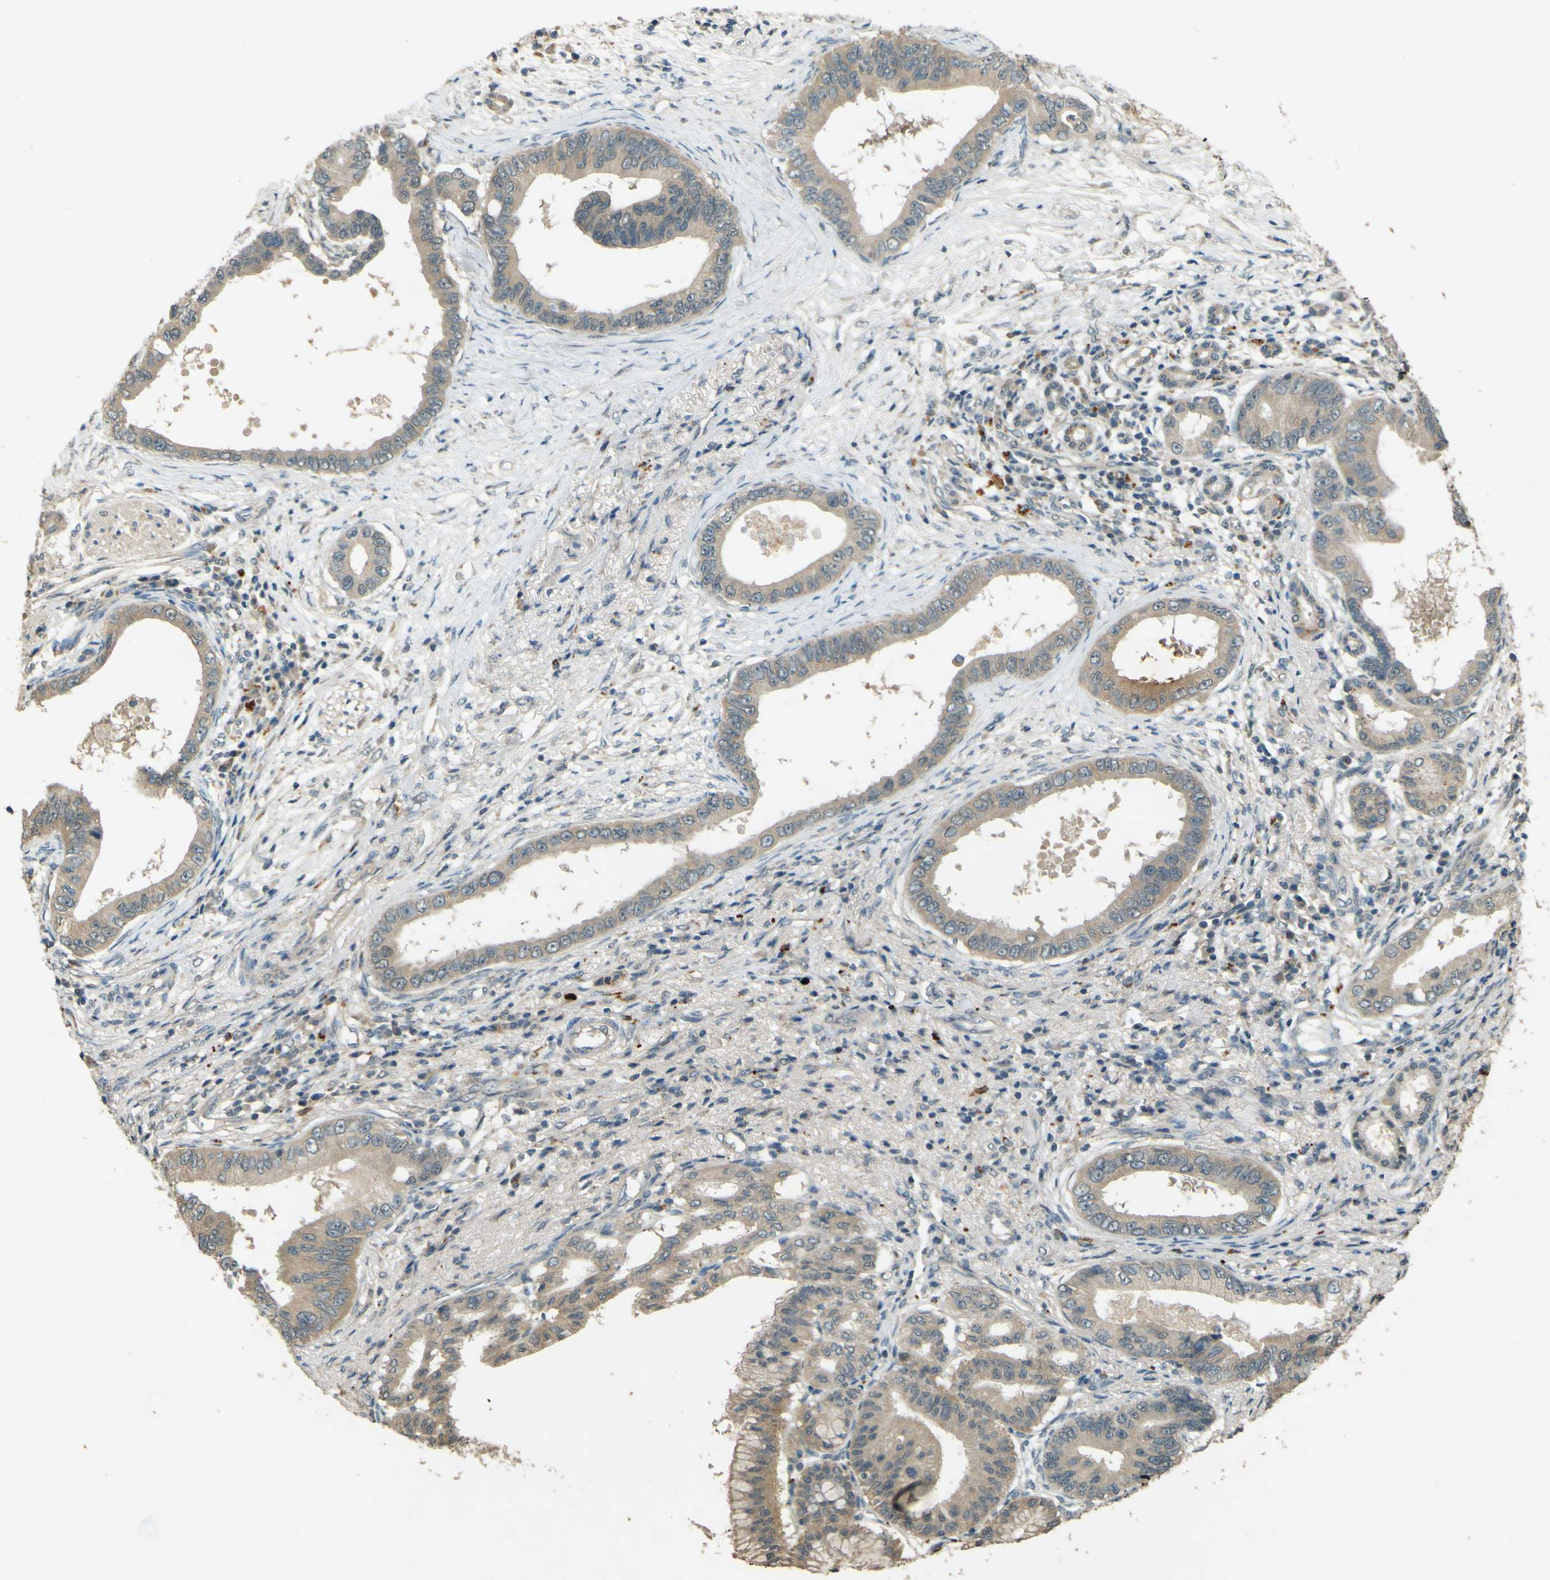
{"staining": {"intensity": "weak", "quantity": ">75%", "location": "cytoplasmic/membranous"}, "tissue": "pancreatic cancer", "cell_type": "Tumor cells", "image_type": "cancer", "snomed": [{"axis": "morphology", "description": "Adenocarcinoma, NOS"}, {"axis": "topography", "description": "Pancreas"}], "caption": "Protein staining of pancreatic cancer tissue shows weak cytoplasmic/membranous expression in about >75% of tumor cells. (Brightfield microscopy of DAB IHC at high magnification).", "gene": "MPDZ", "patient": {"sex": "male", "age": 77}}